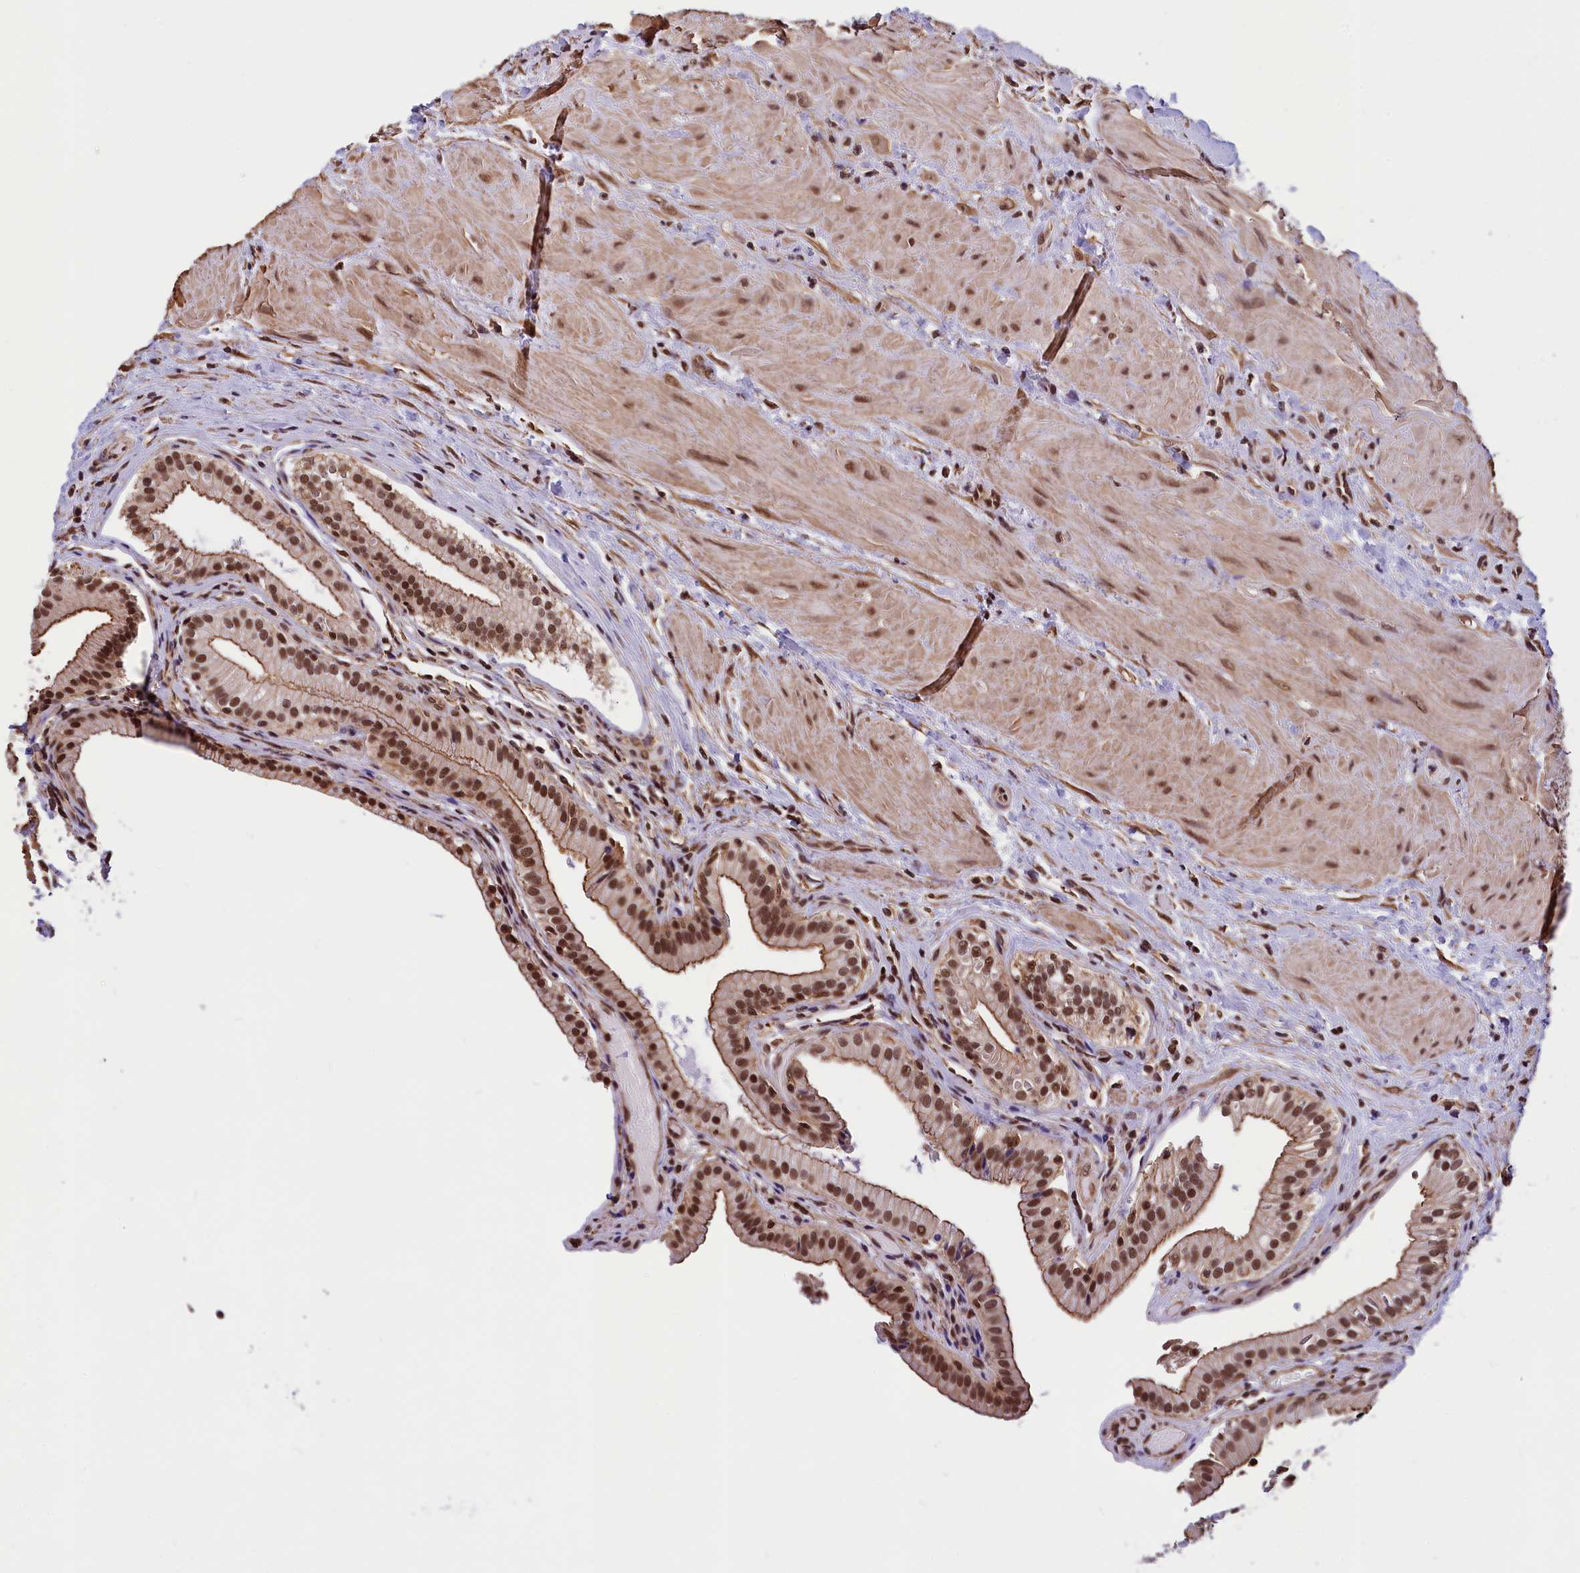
{"staining": {"intensity": "strong", "quantity": ">75%", "location": "cytoplasmic/membranous,nuclear"}, "tissue": "gallbladder", "cell_type": "Glandular cells", "image_type": "normal", "snomed": [{"axis": "morphology", "description": "Normal tissue, NOS"}, {"axis": "topography", "description": "Gallbladder"}], "caption": "Brown immunohistochemical staining in normal human gallbladder shows strong cytoplasmic/membranous,nuclear staining in approximately >75% of glandular cells. (DAB (3,3'-diaminobenzidine) IHC with brightfield microscopy, high magnification).", "gene": "ZC3H4", "patient": {"sex": "male", "age": 24}}